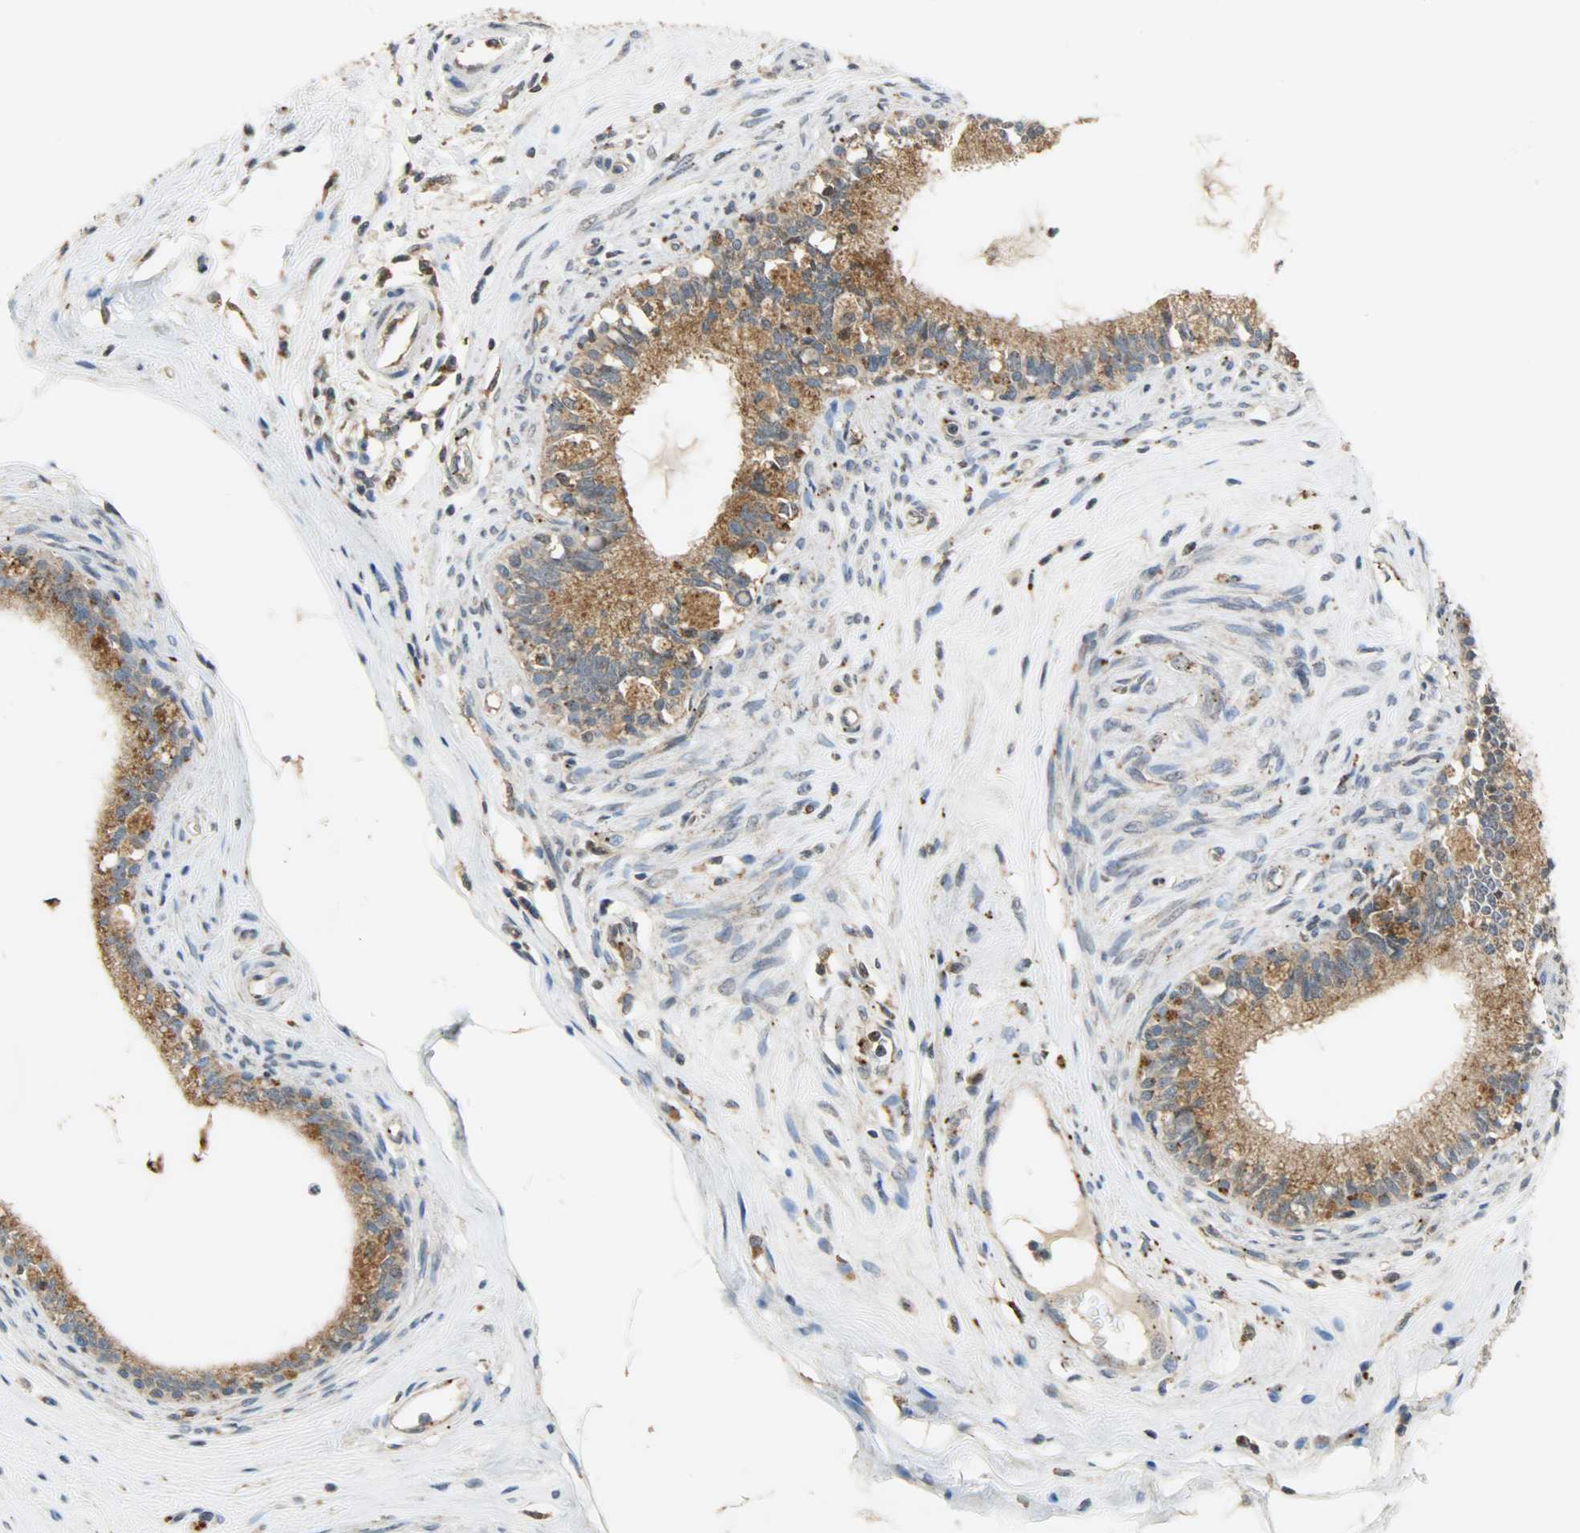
{"staining": {"intensity": "strong", "quantity": ">75%", "location": "cytoplasmic/membranous"}, "tissue": "epididymis", "cell_type": "Glandular cells", "image_type": "normal", "snomed": [{"axis": "morphology", "description": "Normal tissue, NOS"}, {"axis": "morphology", "description": "Inflammation, NOS"}, {"axis": "topography", "description": "Epididymis"}], "caption": "Immunohistochemical staining of benign human epididymis exhibits high levels of strong cytoplasmic/membranous staining in approximately >75% of glandular cells.", "gene": "GIT2", "patient": {"sex": "male", "age": 84}}